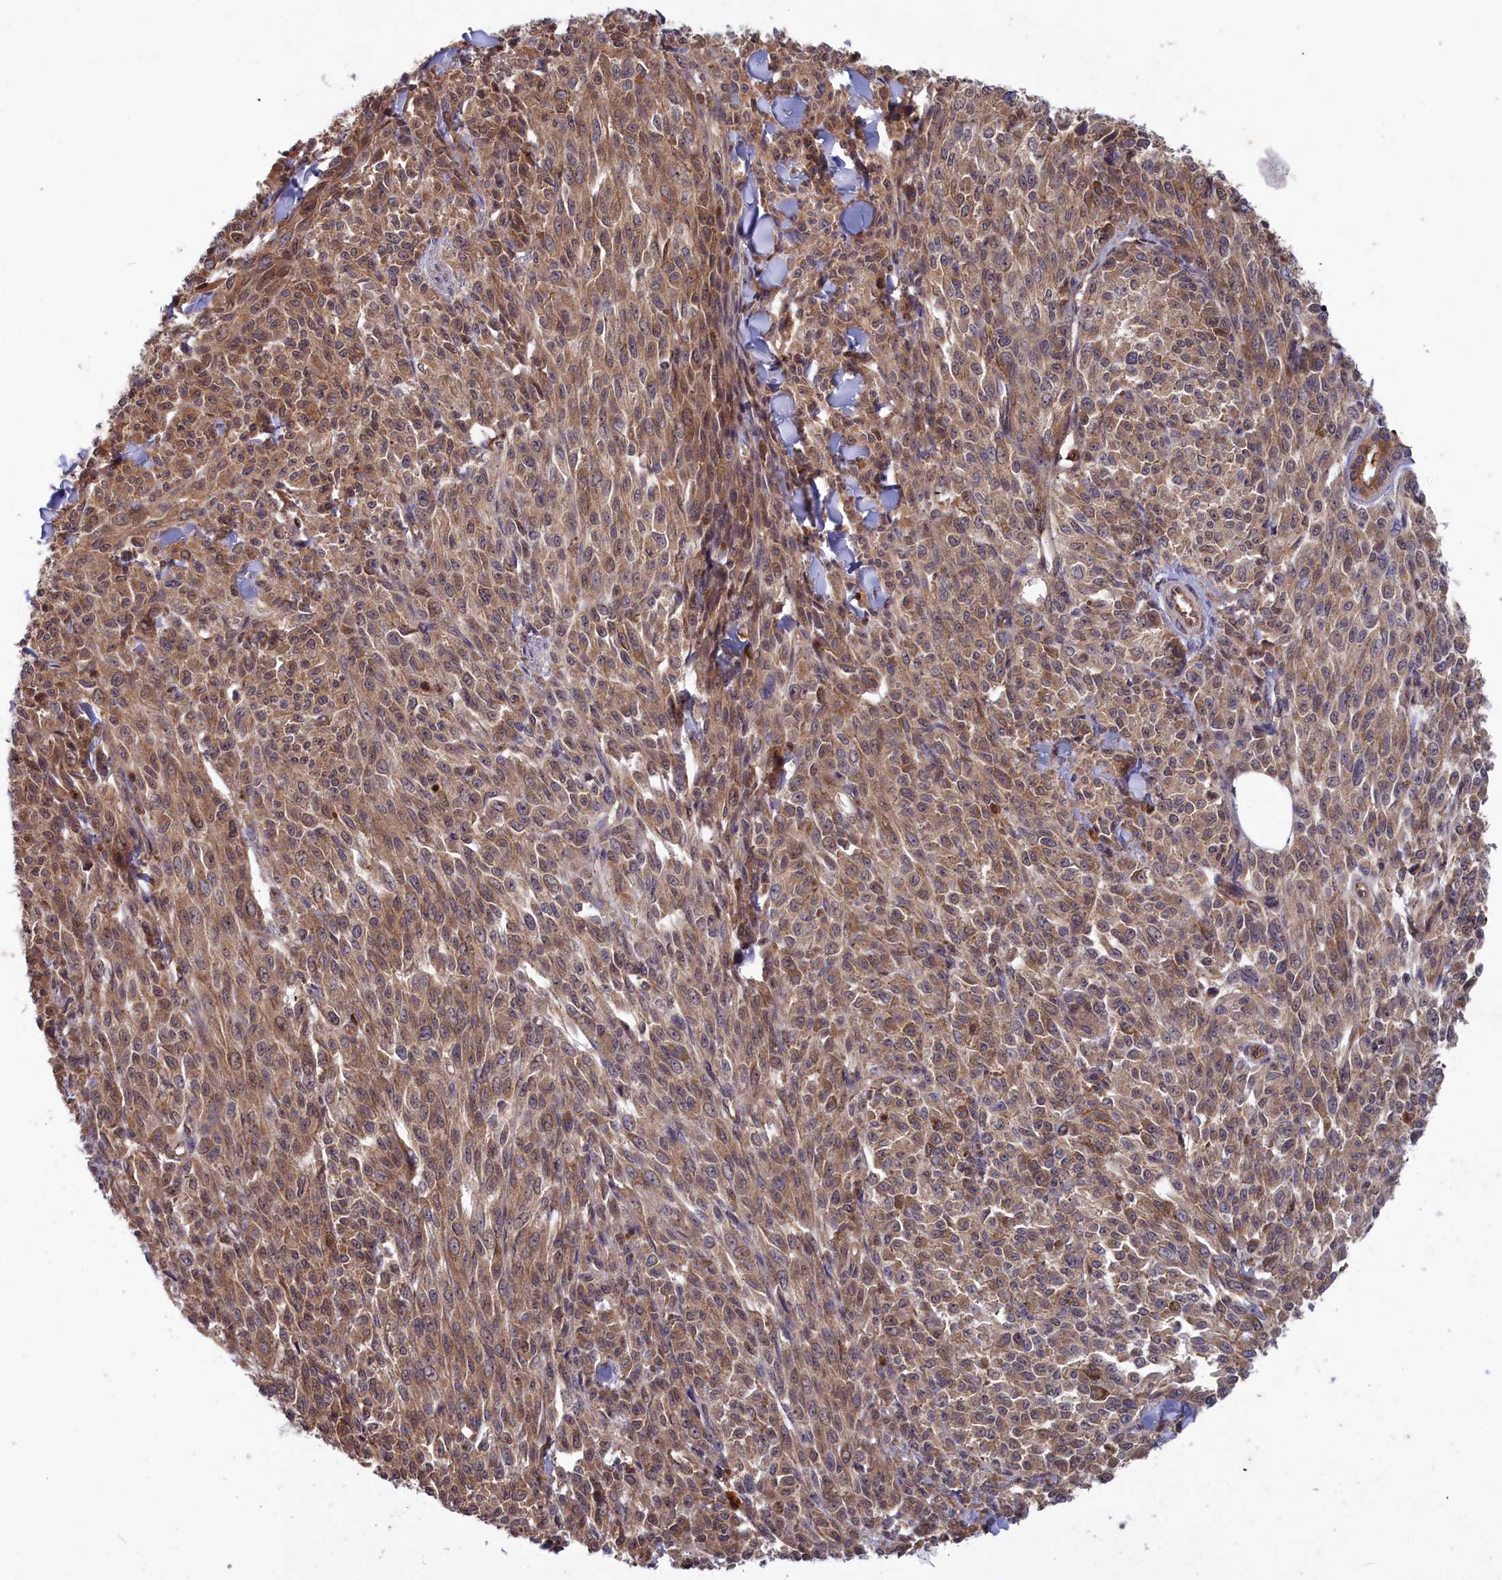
{"staining": {"intensity": "moderate", "quantity": ">75%", "location": "cytoplasmic/membranous,nuclear"}, "tissue": "melanoma", "cell_type": "Tumor cells", "image_type": "cancer", "snomed": [{"axis": "morphology", "description": "Malignant melanoma, NOS"}, {"axis": "topography", "description": "Skin"}], "caption": "The photomicrograph exhibits immunohistochemical staining of malignant melanoma. There is moderate cytoplasmic/membranous and nuclear expression is identified in about >75% of tumor cells. The protein is stained brown, and the nuclei are stained in blue (DAB IHC with brightfield microscopy, high magnification).", "gene": "GFRA2", "patient": {"sex": "female", "age": 52}}